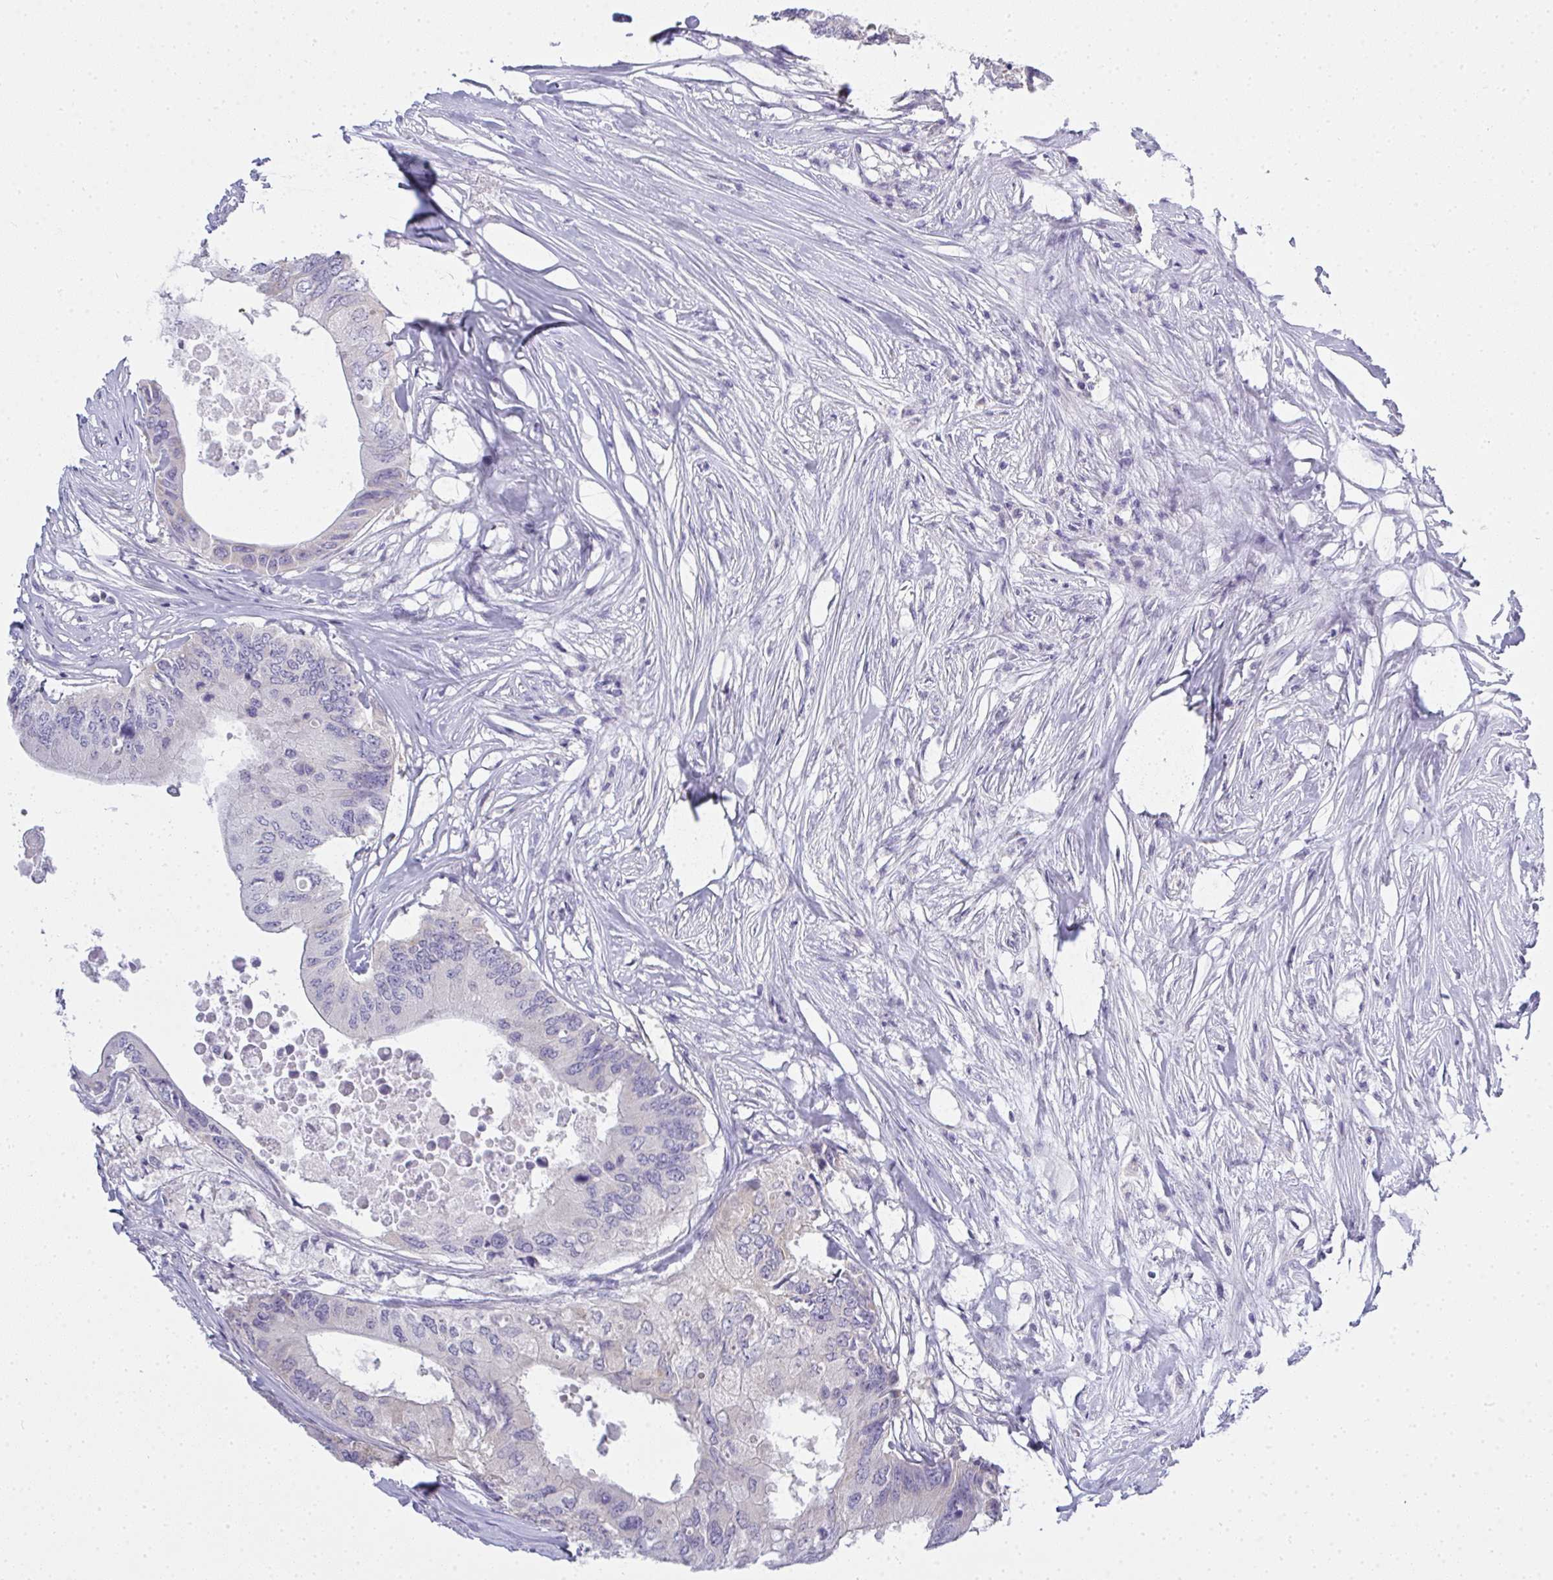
{"staining": {"intensity": "negative", "quantity": "none", "location": "none"}, "tissue": "colorectal cancer", "cell_type": "Tumor cells", "image_type": "cancer", "snomed": [{"axis": "morphology", "description": "Adenocarcinoma, NOS"}, {"axis": "topography", "description": "Colon"}], "caption": "Tumor cells show no significant protein staining in colorectal cancer (adenocarcinoma).", "gene": "GSDMB", "patient": {"sex": "male", "age": 71}}